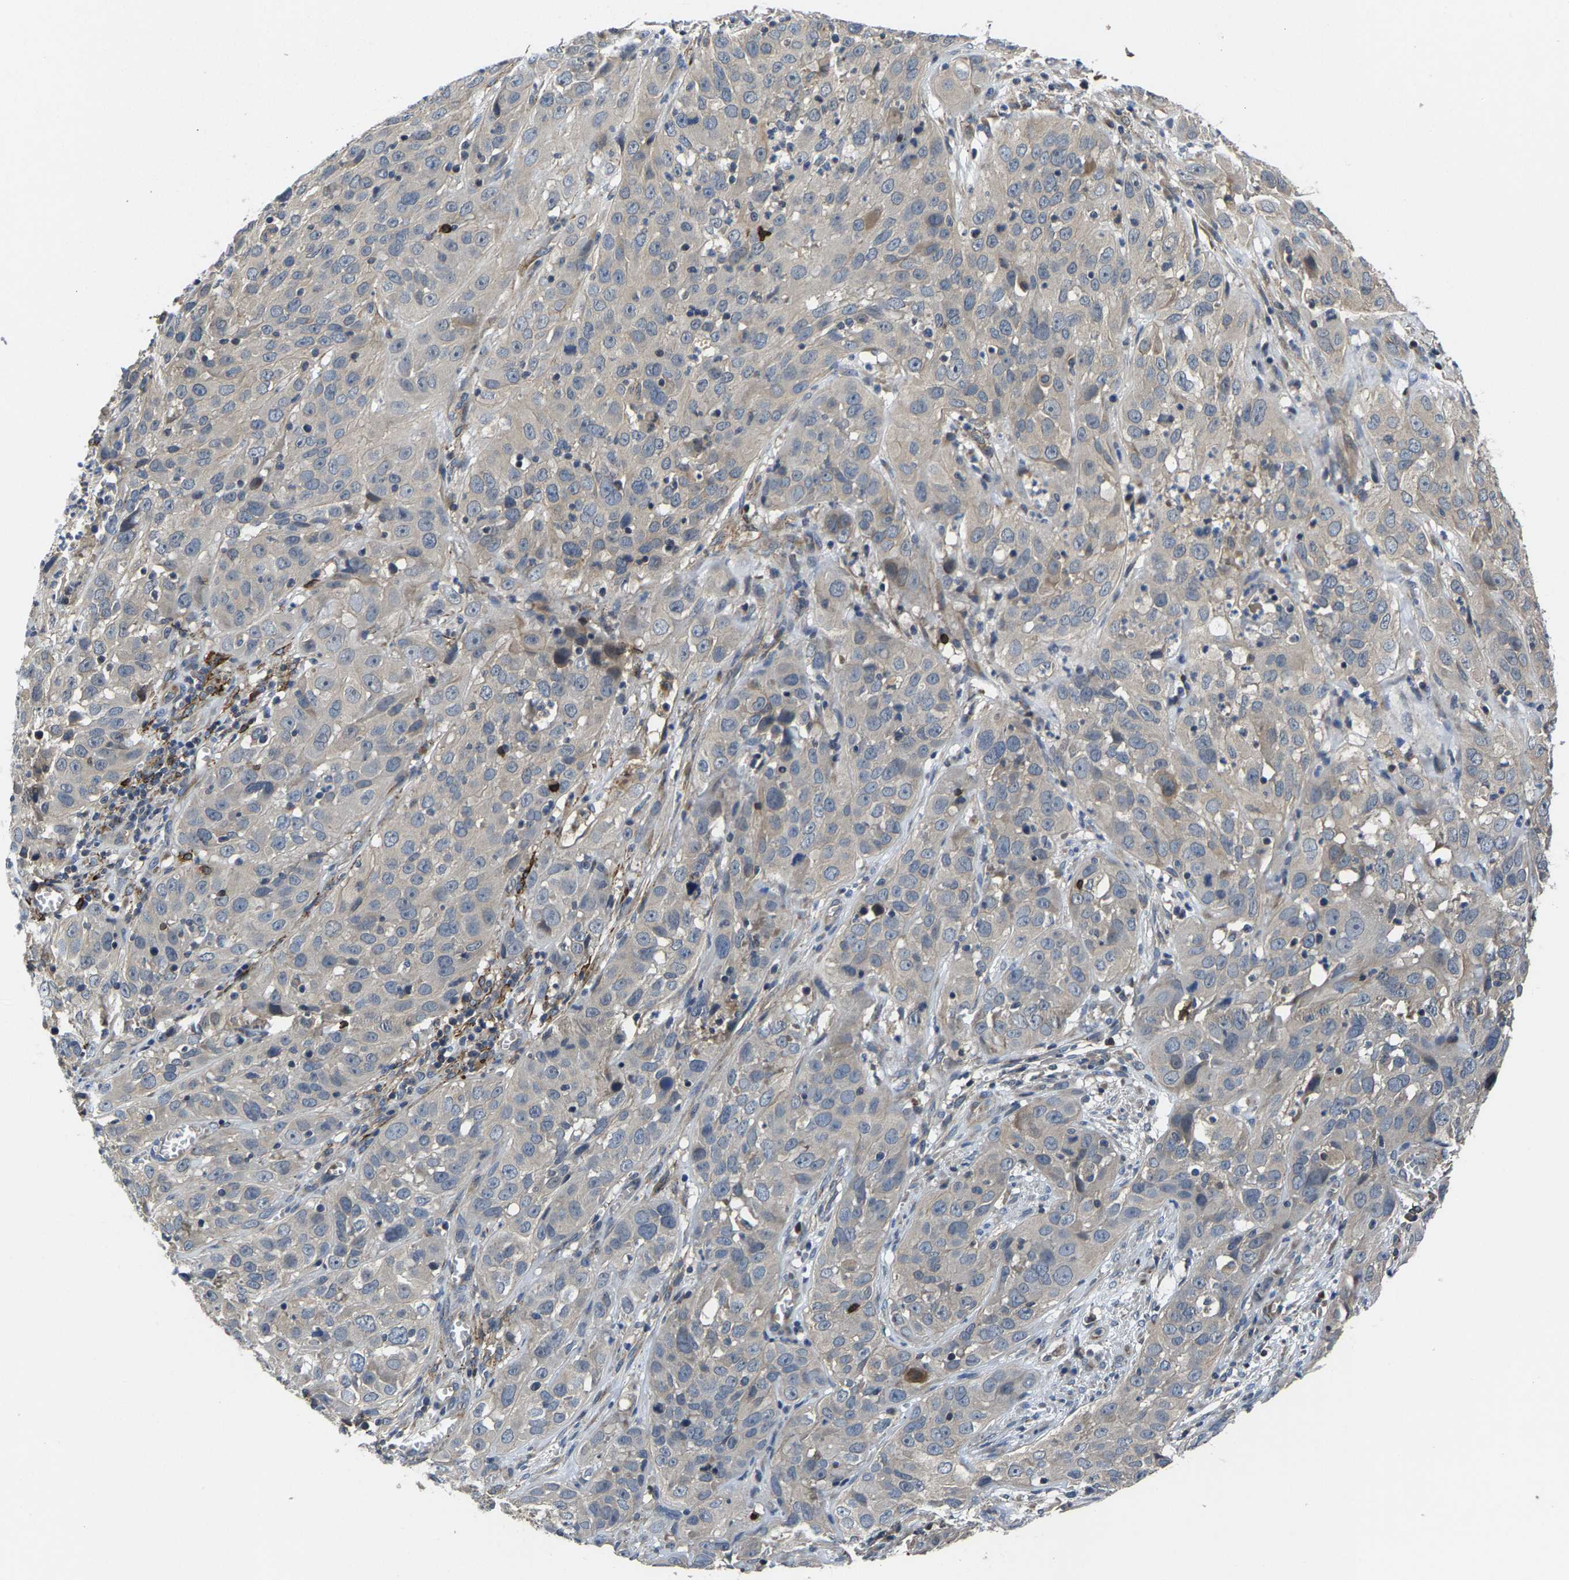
{"staining": {"intensity": "negative", "quantity": "none", "location": "none"}, "tissue": "cervical cancer", "cell_type": "Tumor cells", "image_type": "cancer", "snomed": [{"axis": "morphology", "description": "Squamous cell carcinoma, NOS"}, {"axis": "topography", "description": "Cervix"}], "caption": "This is an immunohistochemistry histopathology image of human squamous cell carcinoma (cervical). There is no expression in tumor cells.", "gene": "AGBL3", "patient": {"sex": "female", "age": 32}}